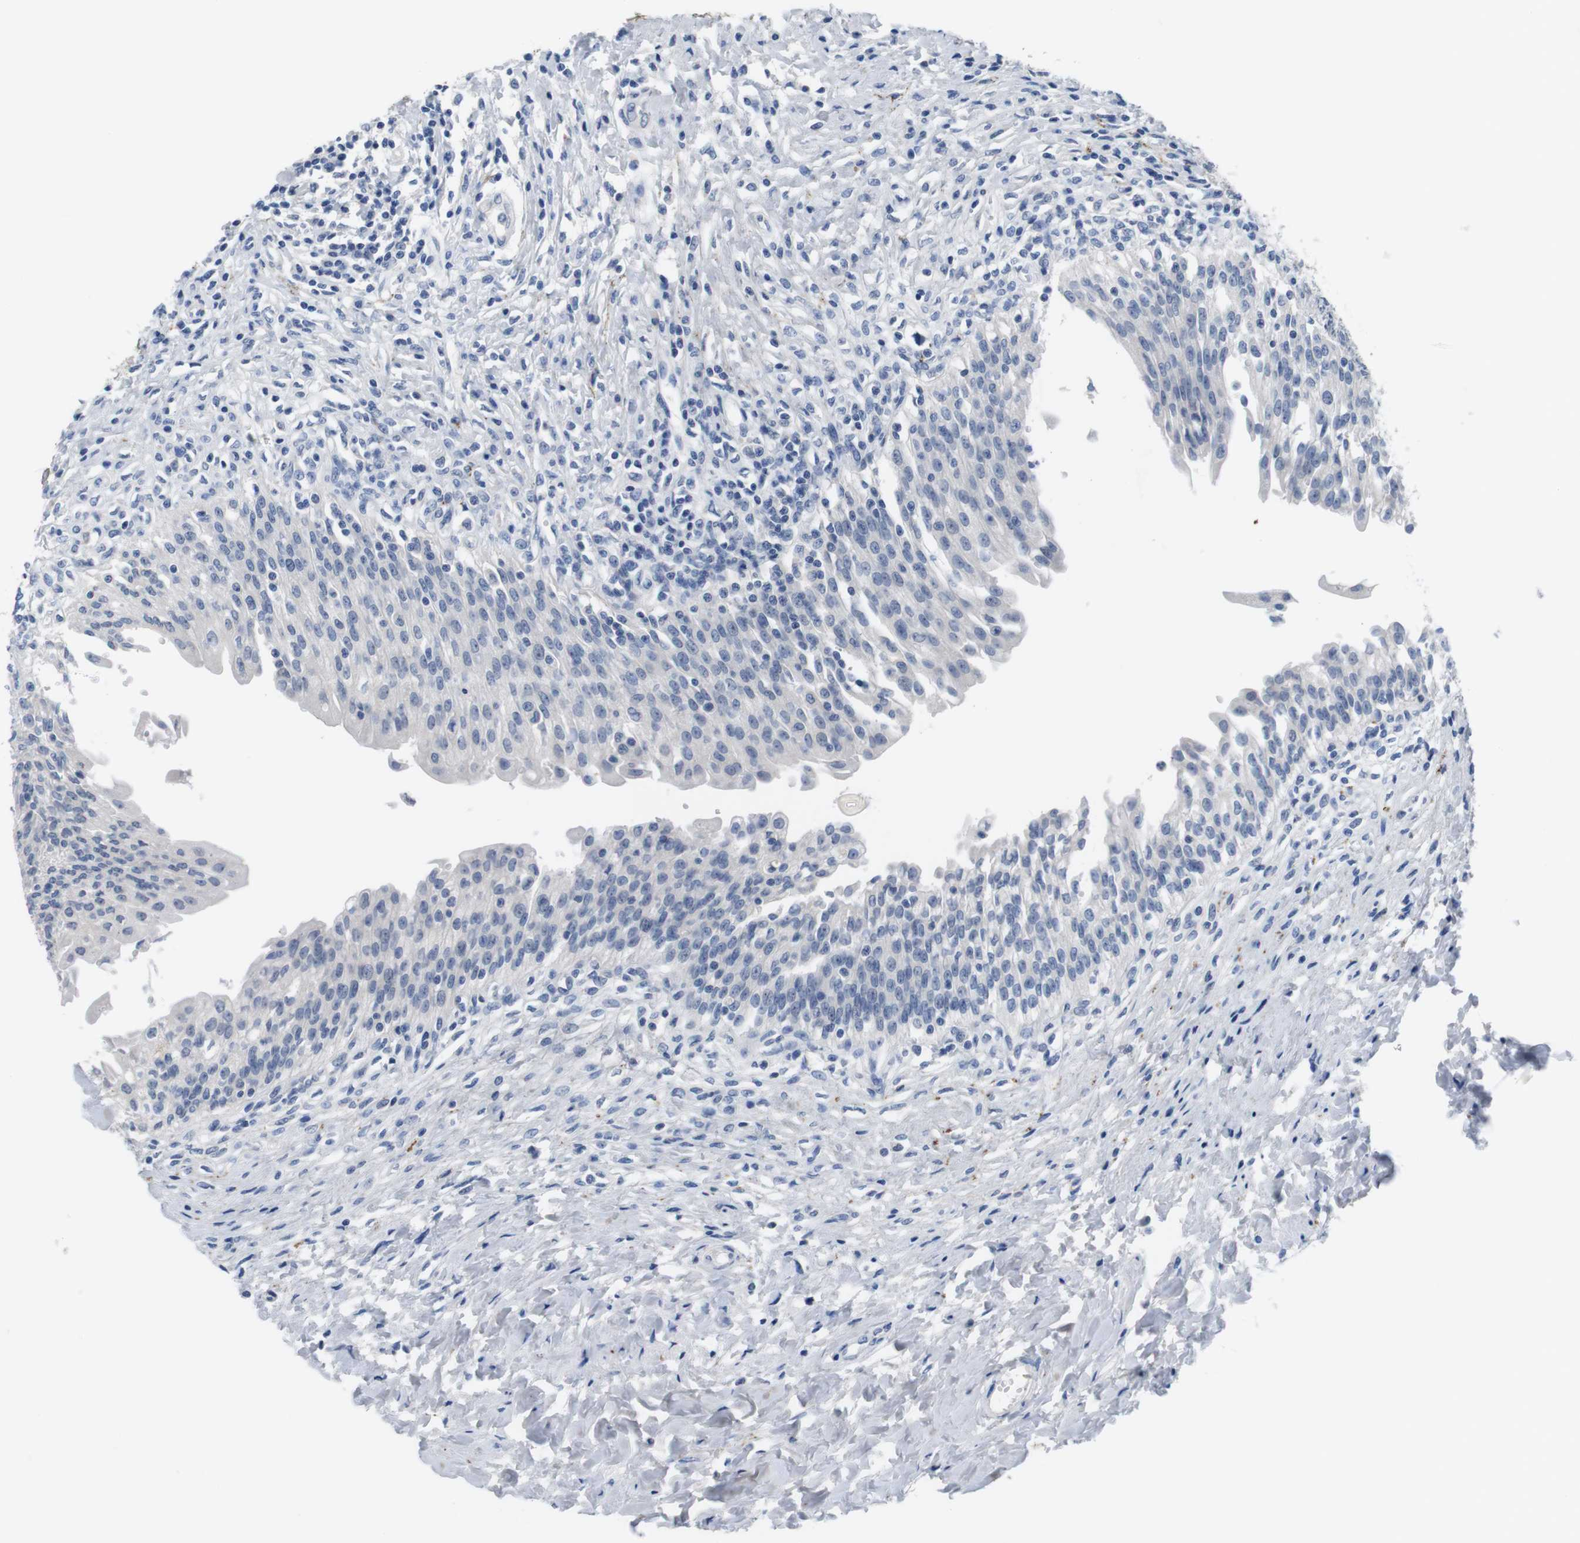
{"staining": {"intensity": "negative", "quantity": "none", "location": "none"}, "tissue": "urinary bladder", "cell_type": "Urothelial cells", "image_type": "normal", "snomed": [{"axis": "morphology", "description": "Normal tissue, NOS"}, {"axis": "morphology", "description": "Inflammation, NOS"}, {"axis": "topography", "description": "Urinary bladder"}], "caption": "This is an IHC histopathology image of unremarkable urinary bladder. There is no expression in urothelial cells.", "gene": "MAP6", "patient": {"sex": "female", "age": 80}}